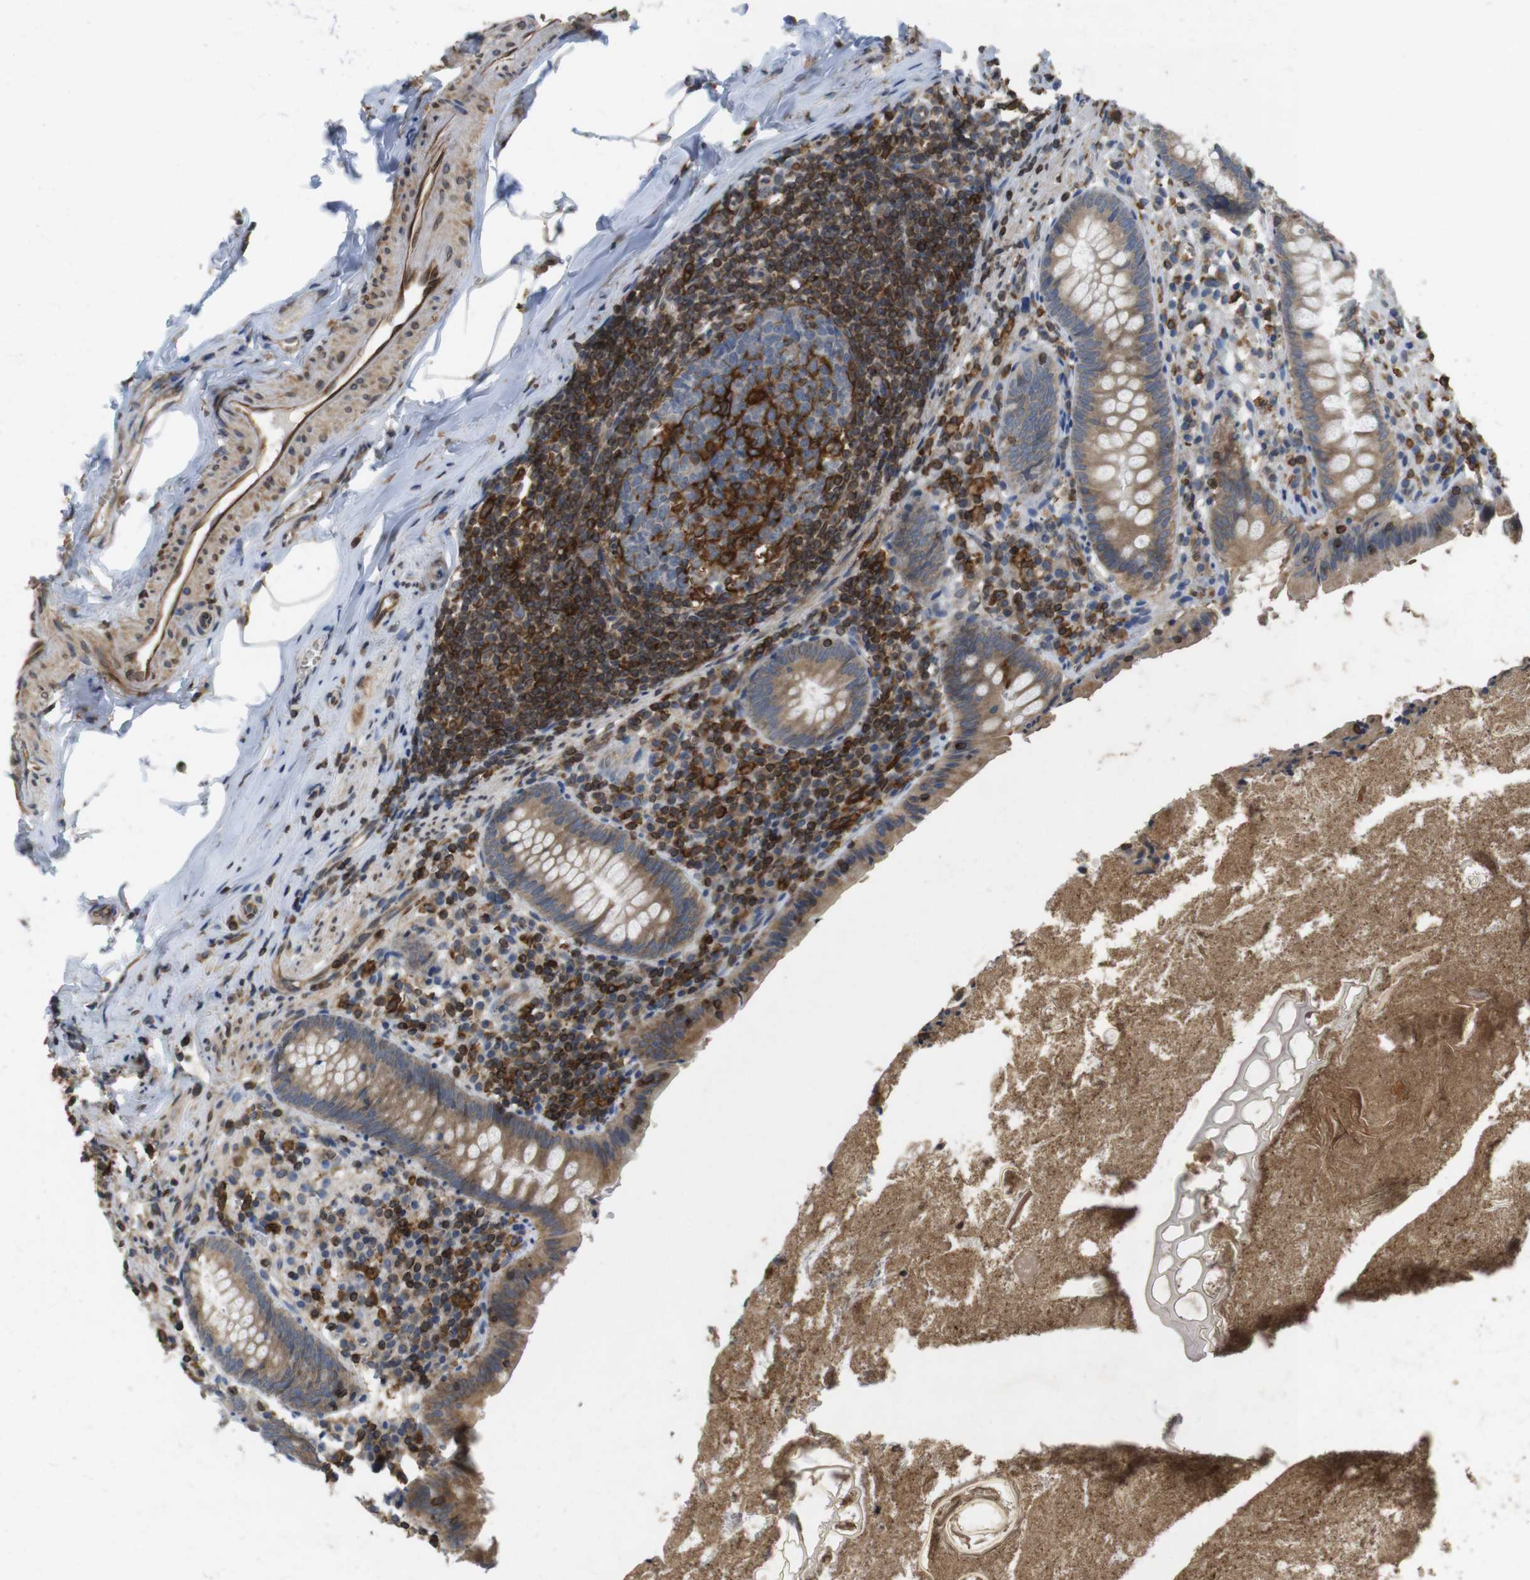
{"staining": {"intensity": "moderate", "quantity": ">75%", "location": "cytoplasmic/membranous"}, "tissue": "appendix", "cell_type": "Glandular cells", "image_type": "normal", "snomed": [{"axis": "morphology", "description": "Normal tissue, NOS"}, {"axis": "topography", "description": "Appendix"}], "caption": "Immunohistochemistry (IHC) image of benign appendix stained for a protein (brown), which shows medium levels of moderate cytoplasmic/membranous staining in approximately >75% of glandular cells.", "gene": "ARL6IP5", "patient": {"sex": "male", "age": 52}}